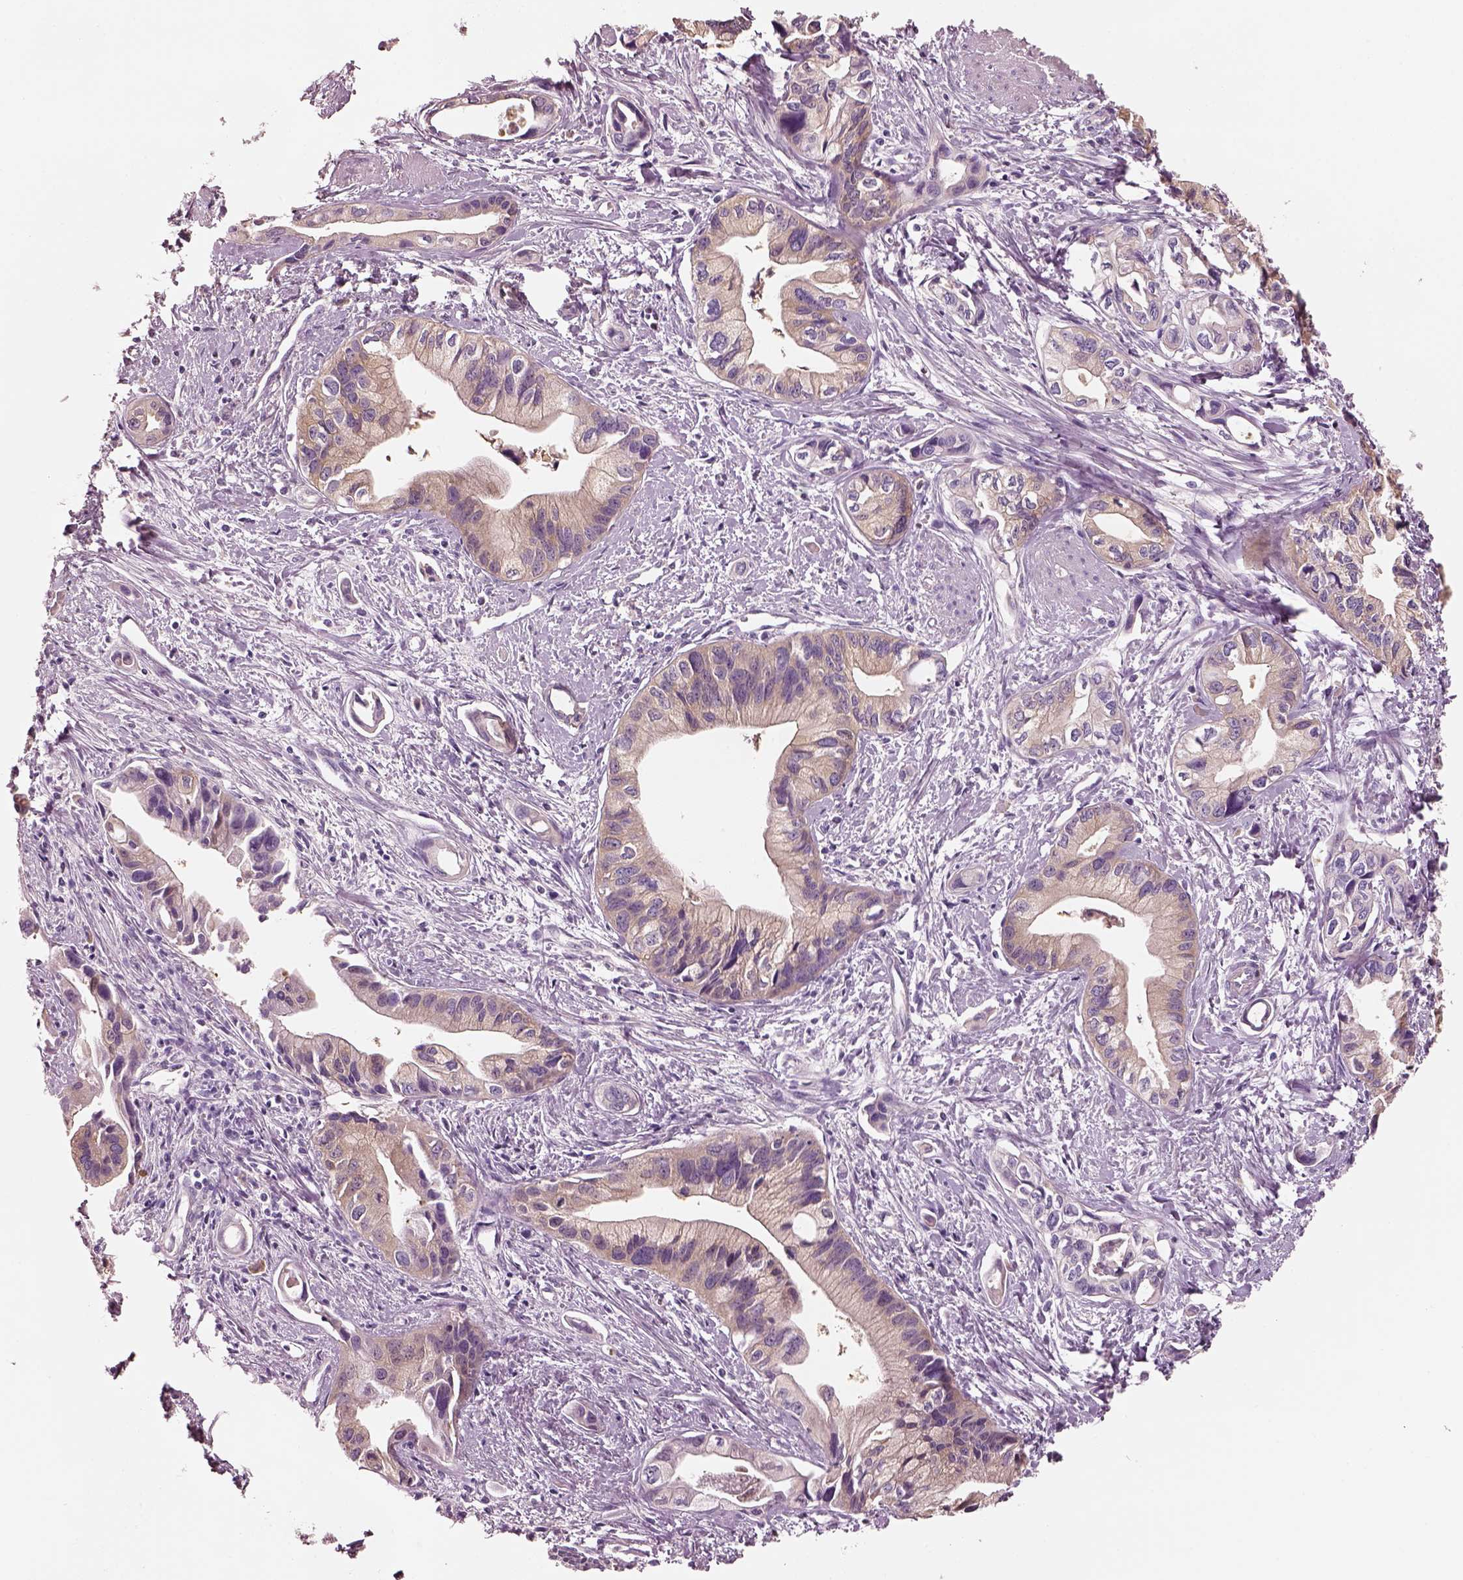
{"staining": {"intensity": "weak", "quantity": ">75%", "location": "cytoplasmic/membranous"}, "tissue": "pancreatic cancer", "cell_type": "Tumor cells", "image_type": "cancer", "snomed": [{"axis": "morphology", "description": "Adenocarcinoma, NOS"}, {"axis": "topography", "description": "Pancreas"}], "caption": "High-magnification brightfield microscopy of pancreatic cancer stained with DAB (brown) and counterstained with hematoxylin (blue). tumor cells exhibit weak cytoplasmic/membranous positivity is appreciated in approximately>75% of cells.", "gene": "ELSPBP1", "patient": {"sex": "female", "age": 61}}